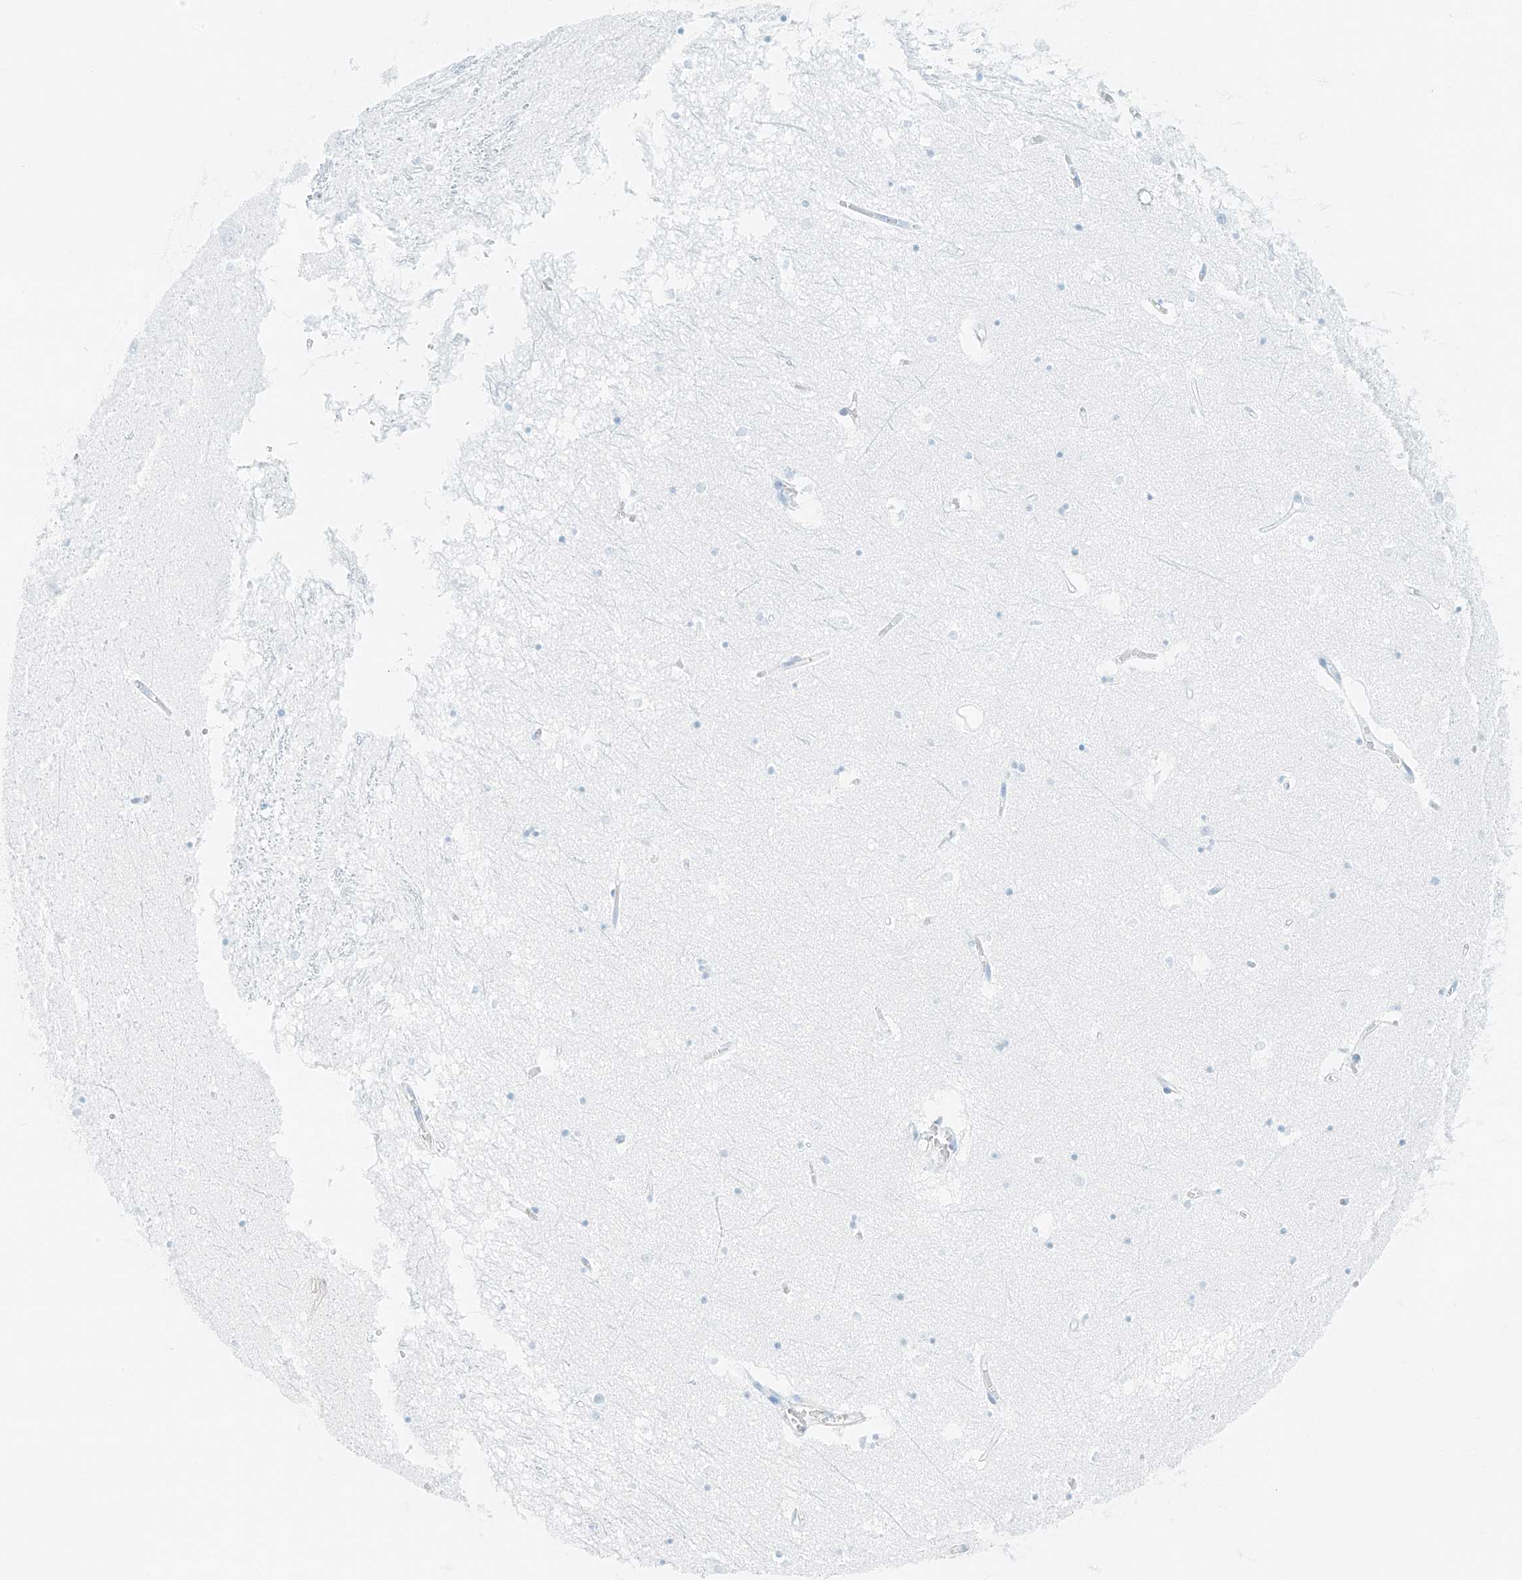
{"staining": {"intensity": "negative", "quantity": "none", "location": "none"}, "tissue": "hippocampus", "cell_type": "Glial cells", "image_type": "normal", "snomed": [{"axis": "morphology", "description": "Normal tissue, NOS"}, {"axis": "topography", "description": "Hippocampus"}], "caption": "Hippocampus was stained to show a protein in brown. There is no significant positivity in glial cells. (Brightfield microscopy of DAB IHC at high magnification).", "gene": "SMCP", "patient": {"sex": "male", "age": 70}}